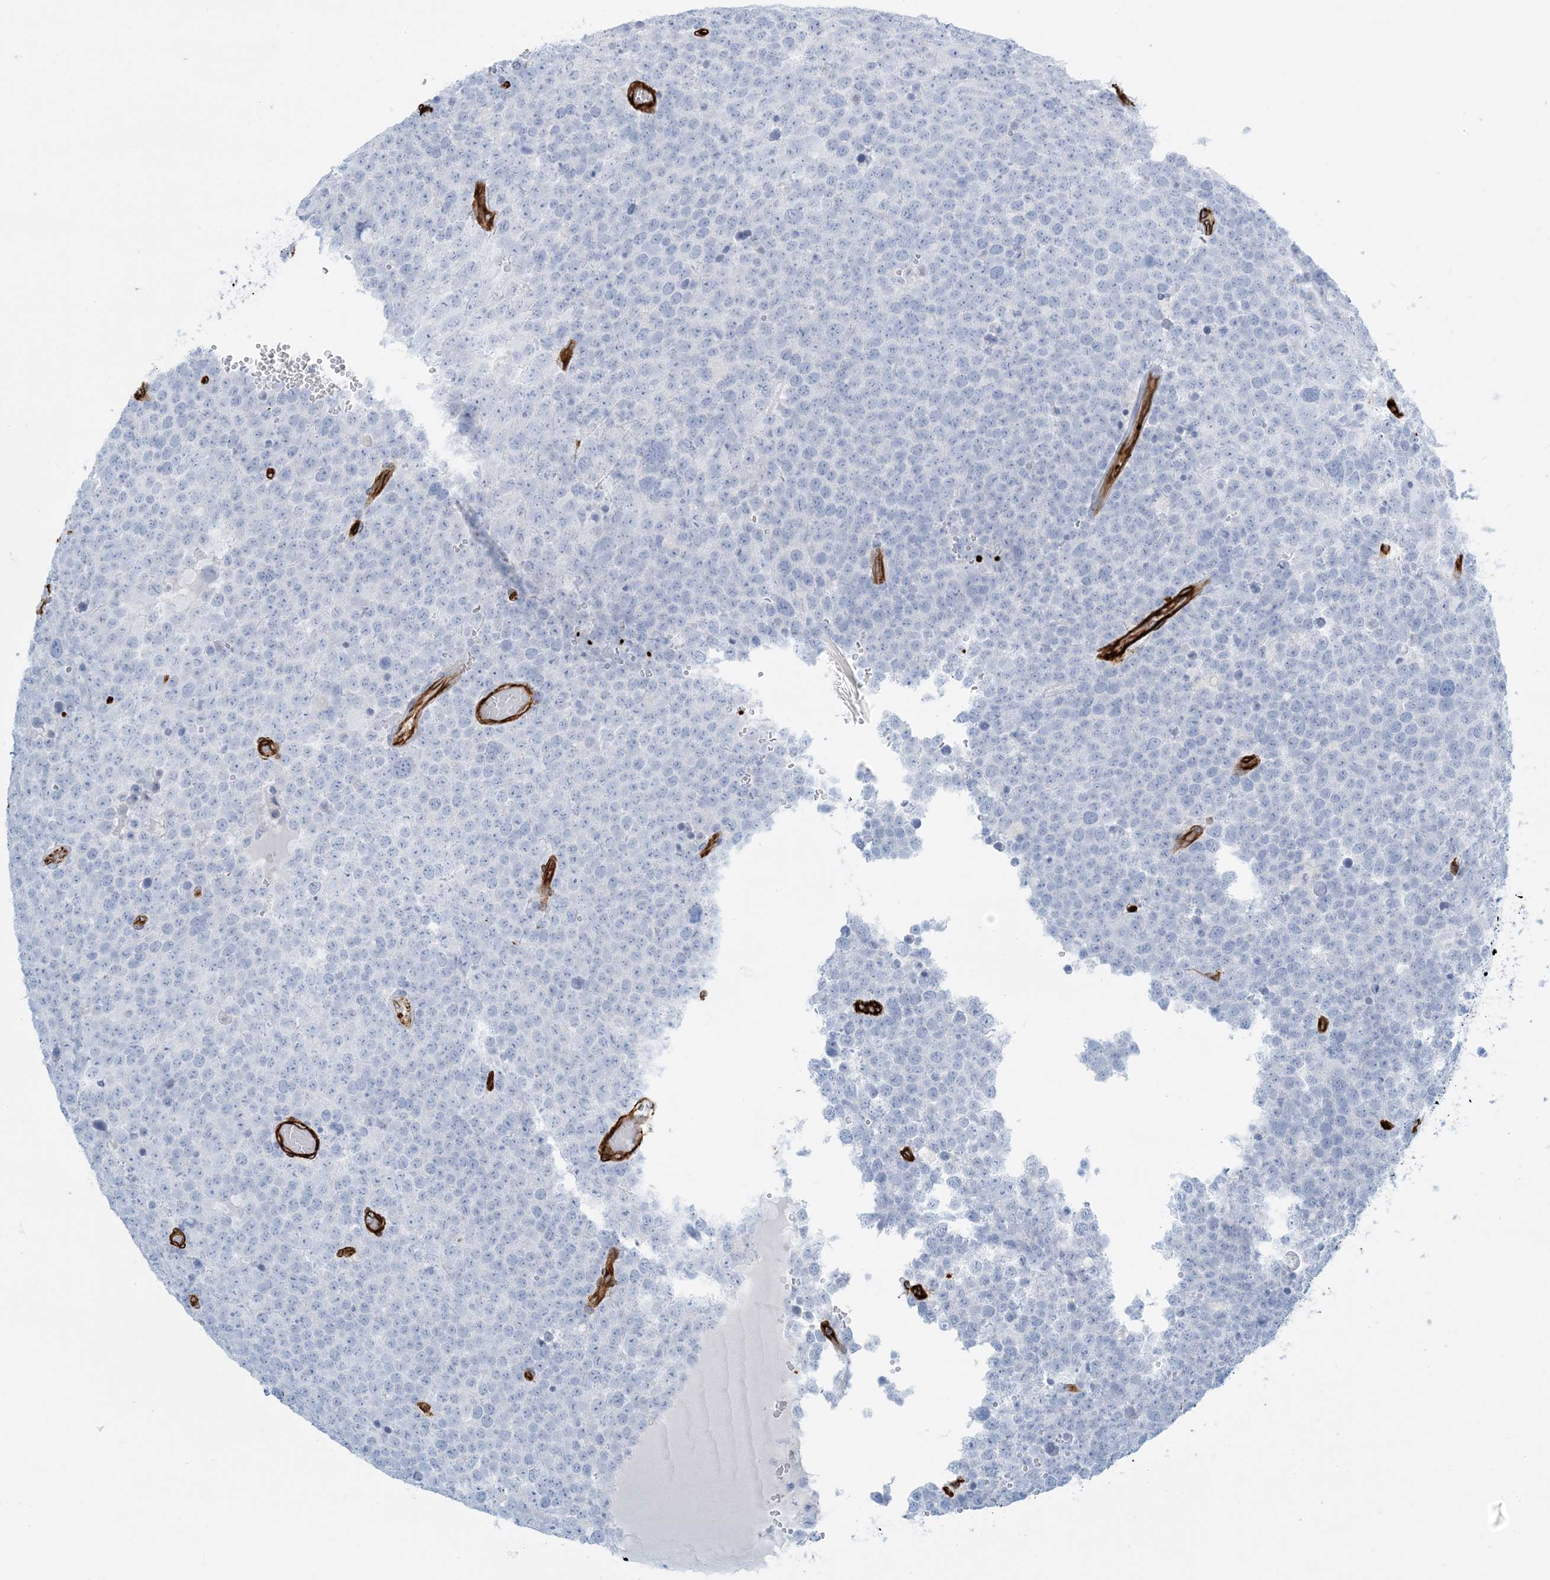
{"staining": {"intensity": "negative", "quantity": "none", "location": "none"}, "tissue": "testis cancer", "cell_type": "Tumor cells", "image_type": "cancer", "snomed": [{"axis": "morphology", "description": "Seminoma, NOS"}, {"axis": "topography", "description": "Testis"}], "caption": "Tumor cells show no significant expression in testis seminoma.", "gene": "EPS8L3", "patient": {"sex": "male", "age": 71}}